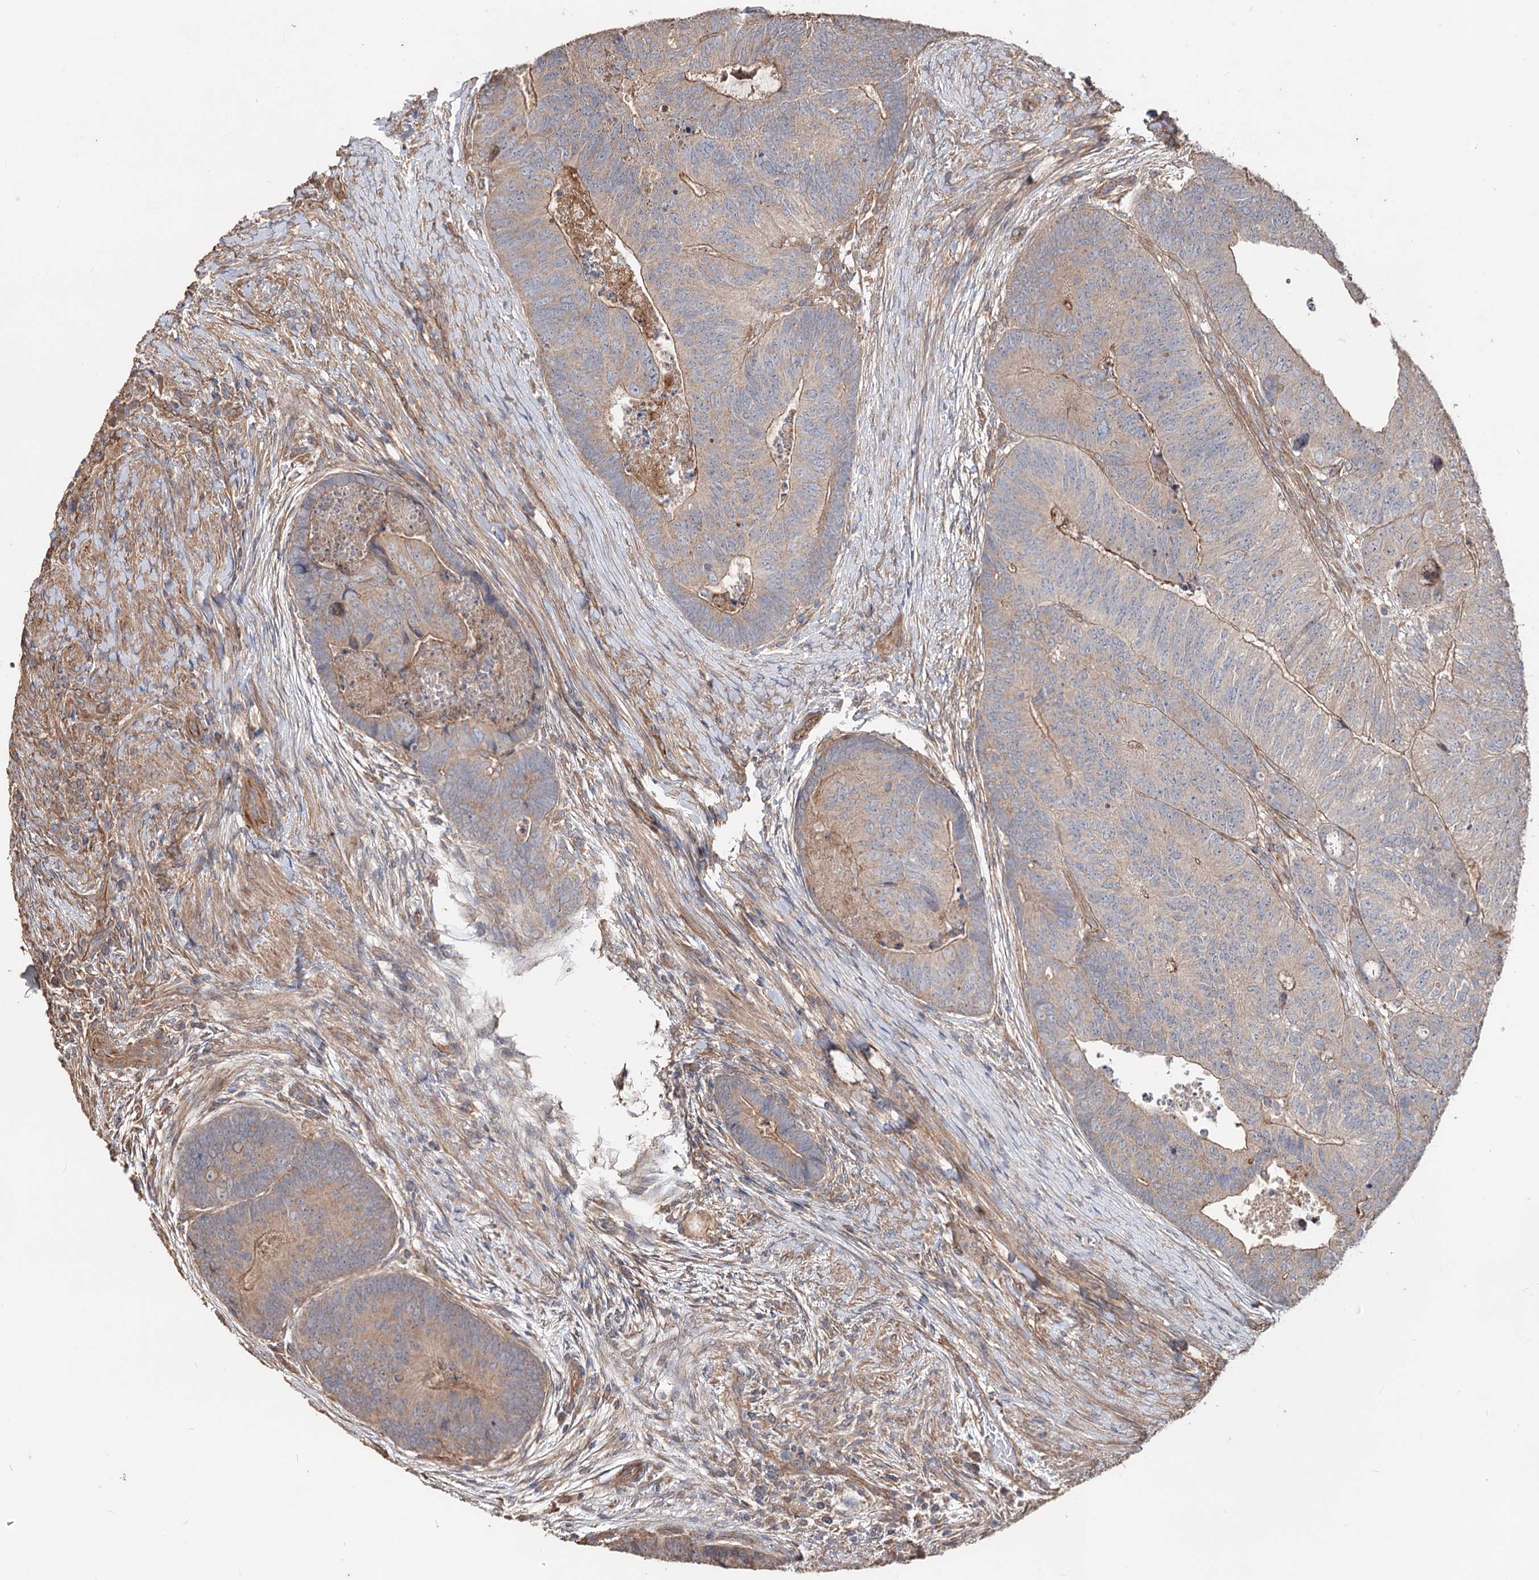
{"staining": {"intensity": "moderate", "quantity": "<25%", "location": "cytoplasmic/membranous"}, "tissue": "colorectal cancer", "cell_type": "Tumor cells", "image_type": "cancer", "snomed": [{"axis": "morphology", "description": "Adenocarcinoma, NOS"}, {"axis": "topography", "description": "Colon"}], "caption": "Colorectal cancer (adenocarcinoma) was stained to show a protein in brown. There is low levels of moderate cytoplasmic/membranous expression in about <25% of tumor cells. The protein is shown in brown color, while the nuclei are stained blue.", "gene": "SPART", "patient": {"sex": "female", "age": 67}}